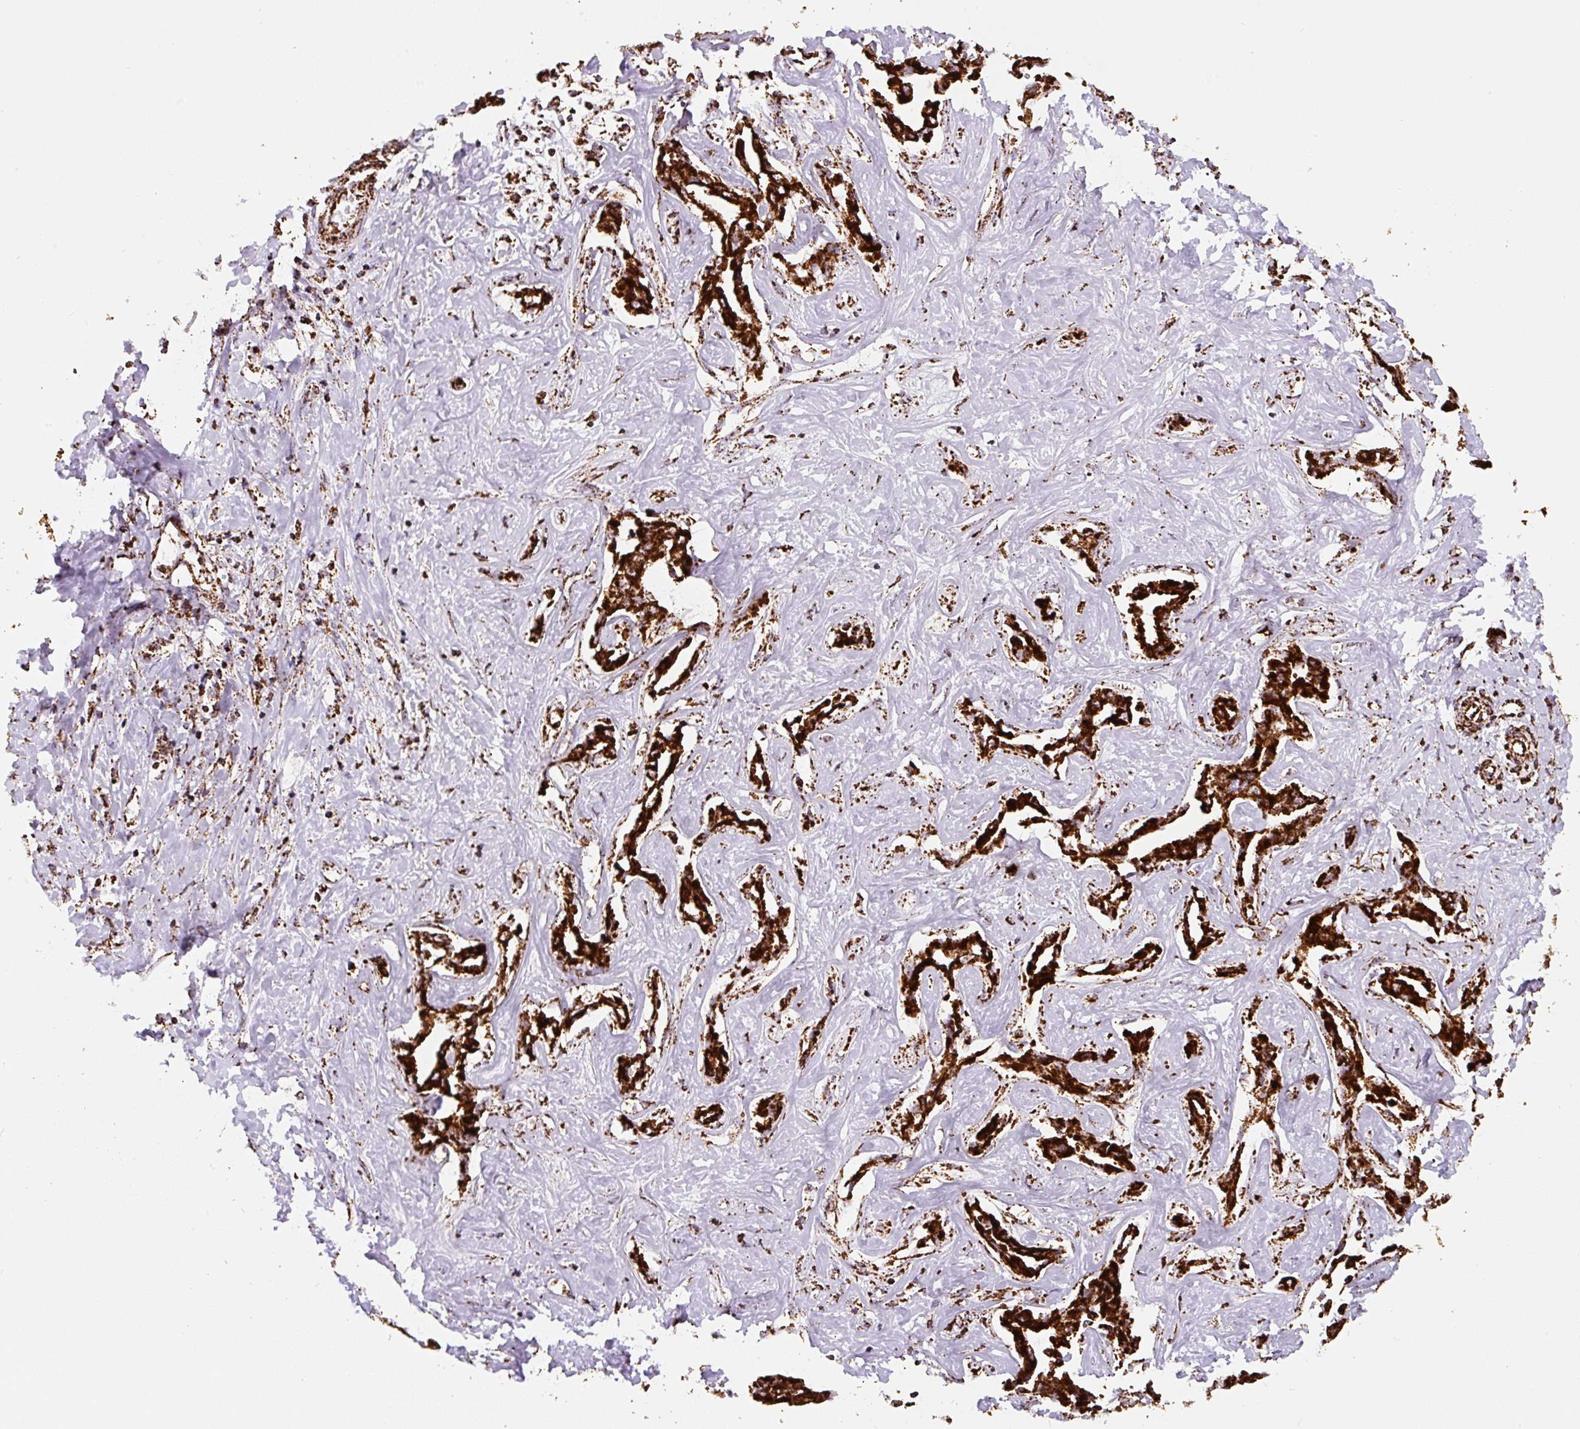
{"staining": {"intensity": "strong", "quantity": ">75%", "location": "cytoplasmic/membranous"}, "tissue": "liver cancer", "cell_type": "Tumor cells", "image_type": "cancer", "snomed": [{"axis": "morphology", "description": "Cholangiocarcinoma"}, {"axis": "topography", "description": "Liver"}], "caption": "A micrograph of liver cancer stained for a protein displays strong cytoplasmic/membranous brown staining in tumor cells.", "gene": "ATP5F1A", "patient": {"sex": "male", "age": 59}}